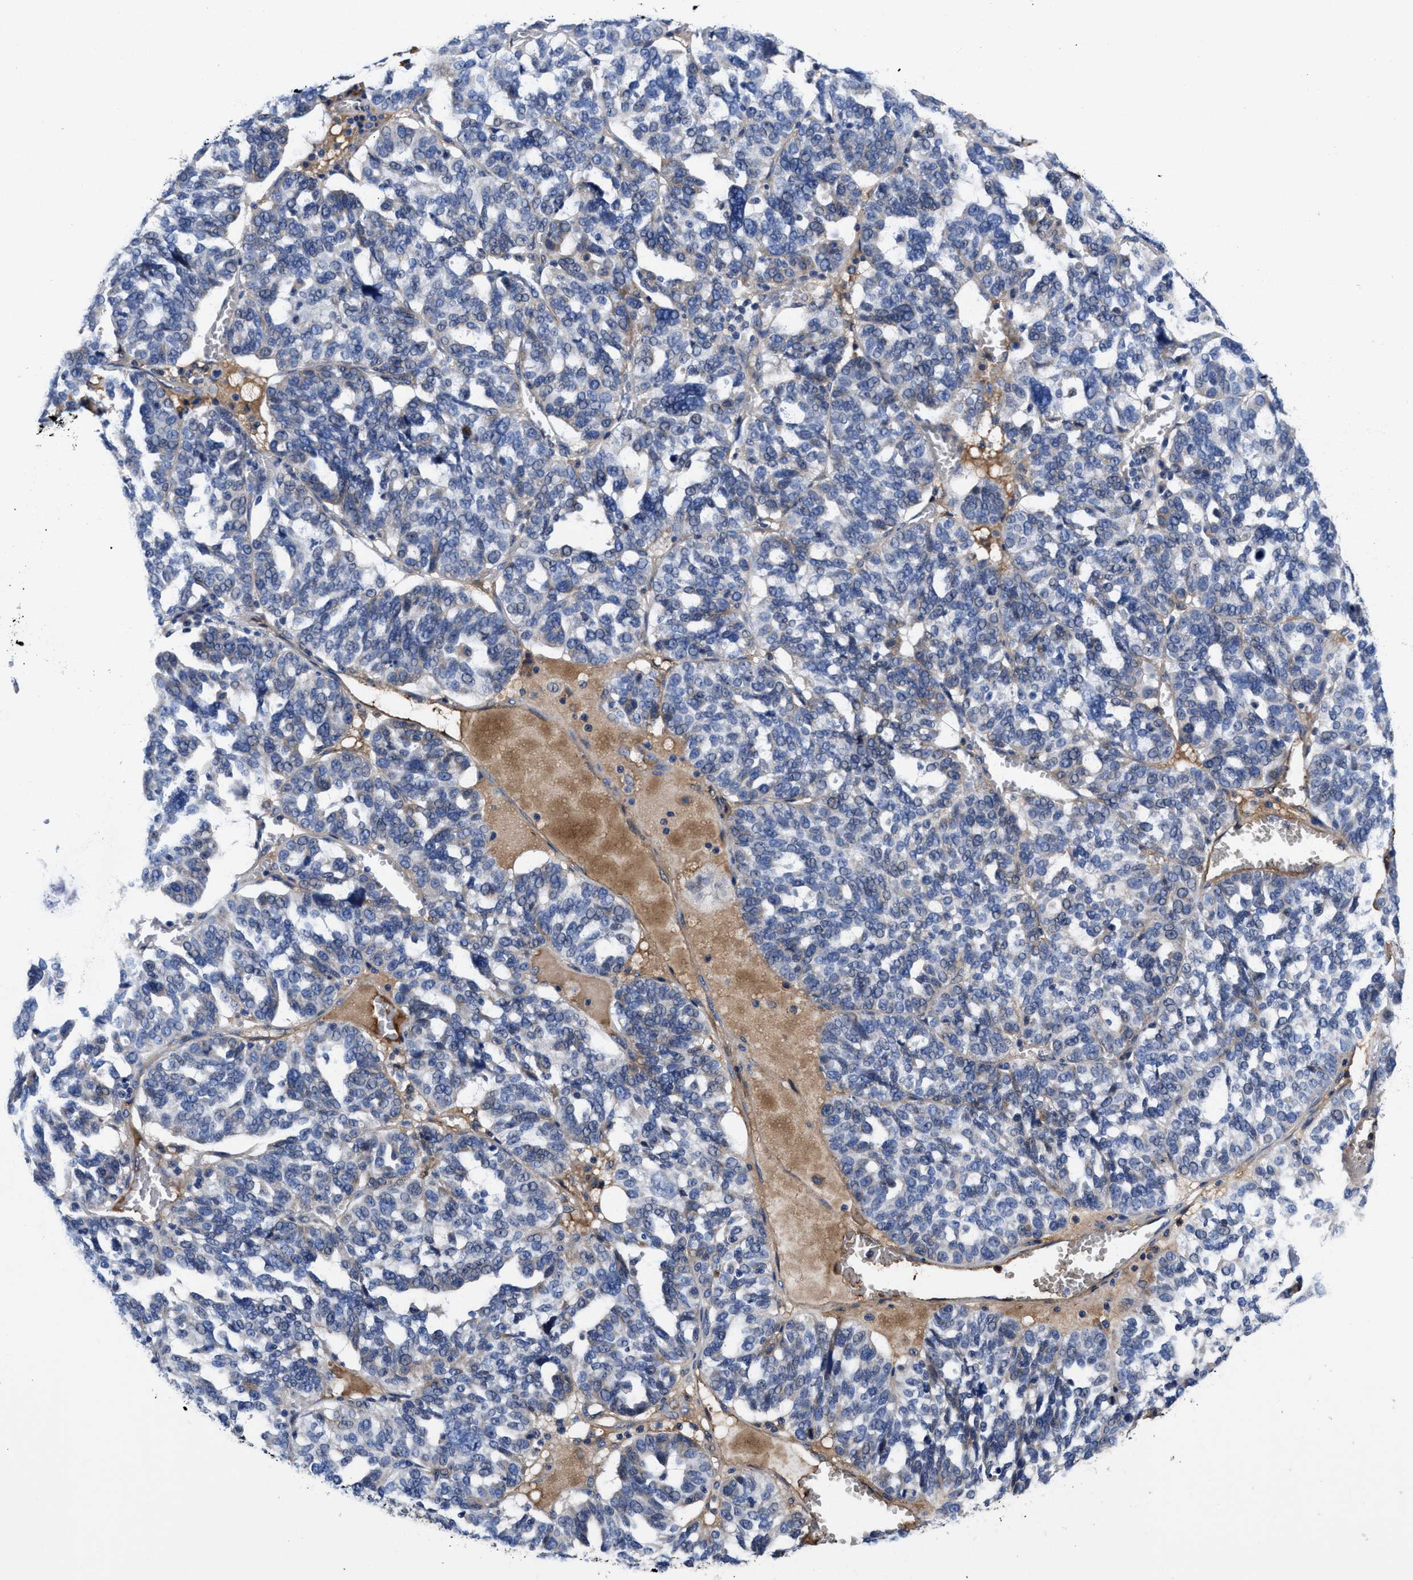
{"staining": {"intensity": "negative", "quantity": "none", "location": "none"}, "tissue": "ovarian cancer", "cell_type": "Tumor cells", "image_type": "cancer", "snomed": [{"axis": "morphology", "description": "Cystadenocarcinoma, serous, NOS"}, {"axis": "topography", "description": "Ovary"}], "caption": "Micrograph shows no protein staining in tumor cells of ovarian cancer (serous cystadenocarcinoma) tissue. (Immunohistochemistry, brightfield microscopy, high magnification).", "gene": "DHRS13", "patient": {"sex": "female", "age": 59}}